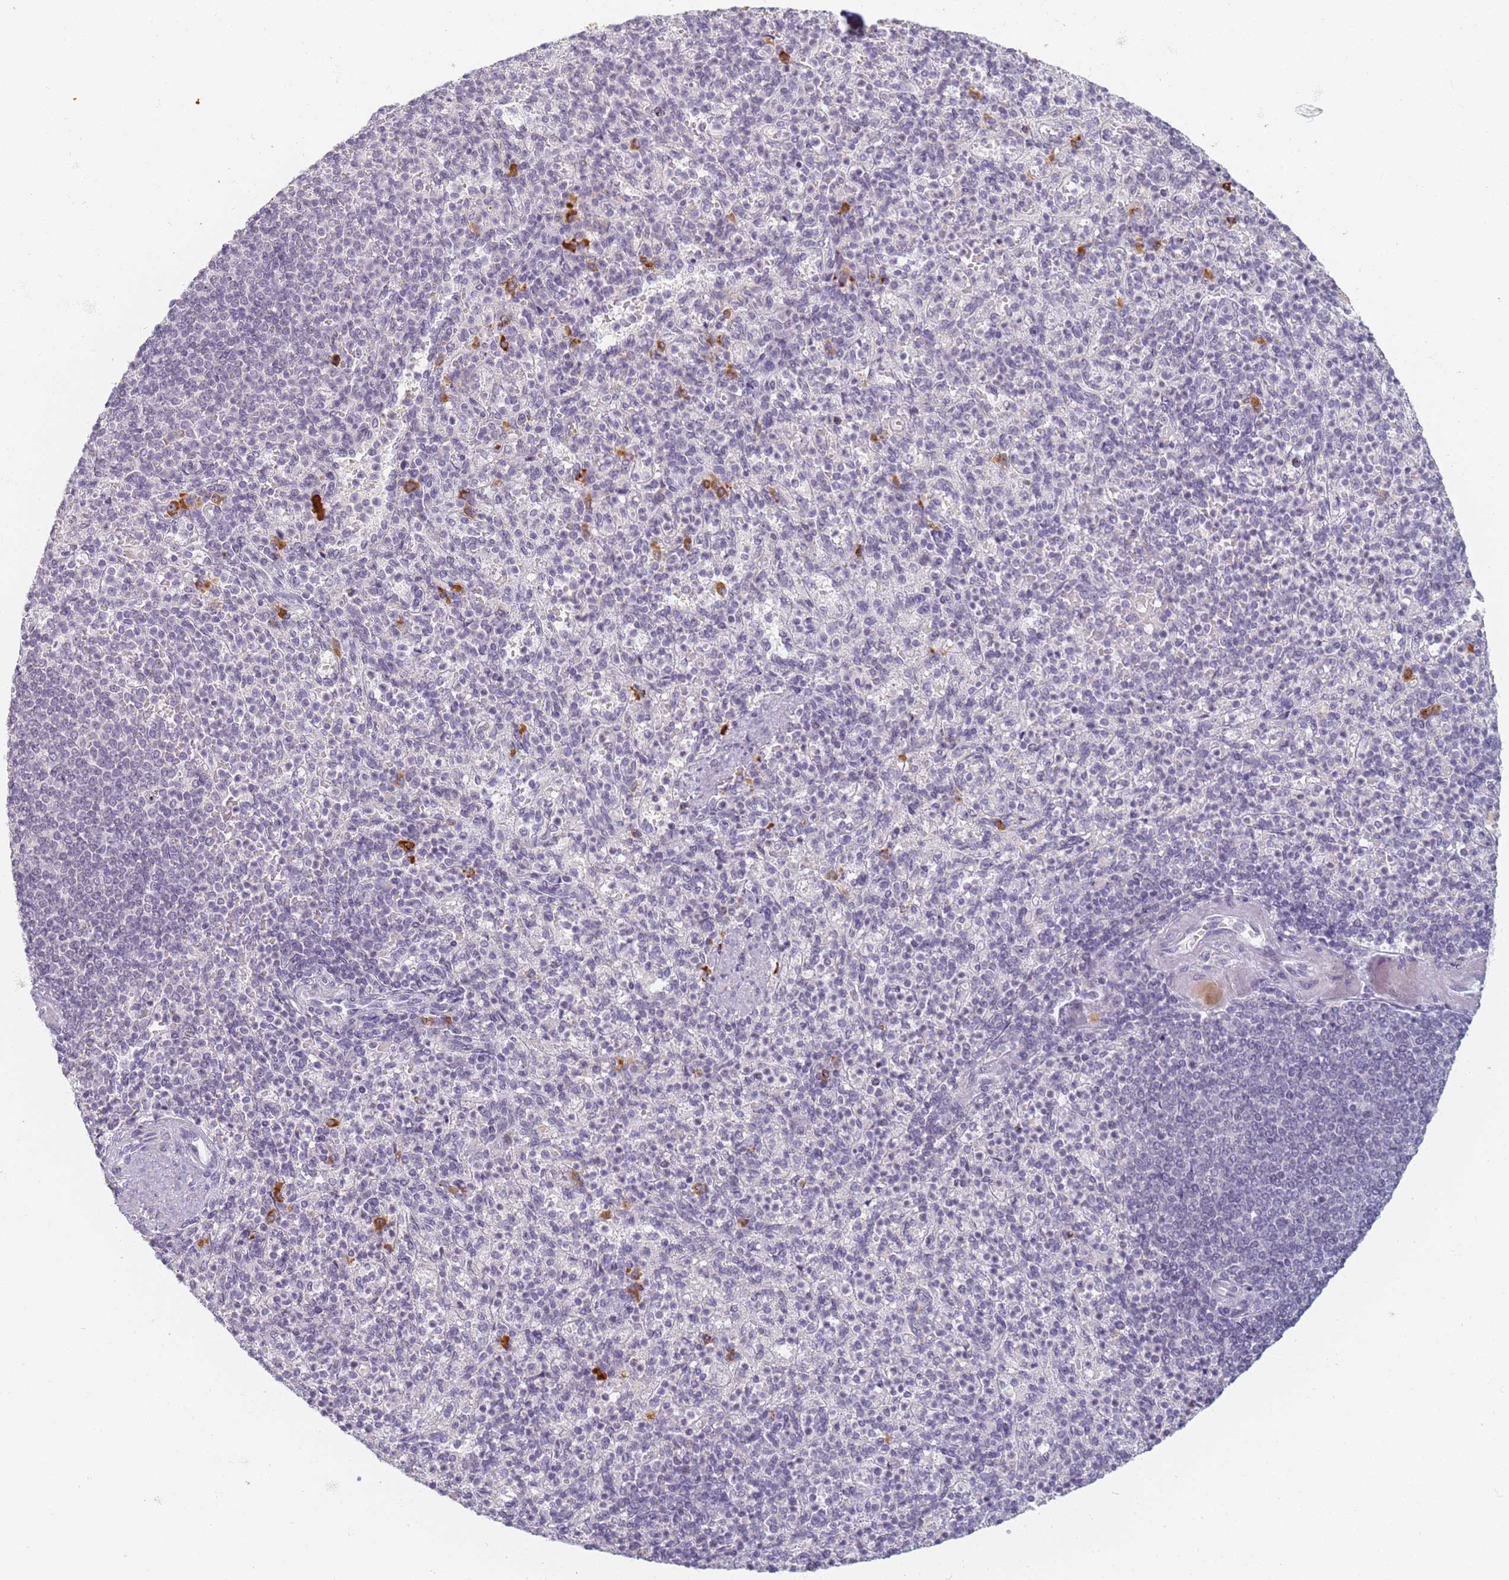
{"staining": {"intensity": "negative", "quantity": "none", "location": "none"}, "tissue": "spleen", "cell_type": "Cells in red pulp", "image_type": "normal", "snomed": [{"axis": "morphology", "description": "Normal tissue, NOS"}, {"axis": "topography", "description": "Spleen"}], "caption": "An immunohistochemistry micrograph of benign spleen is shown. There is no staining in cells in red pulp of spleen.", "gene": "SLC38A9", "patient": {"sex": "female", "age": 74}}